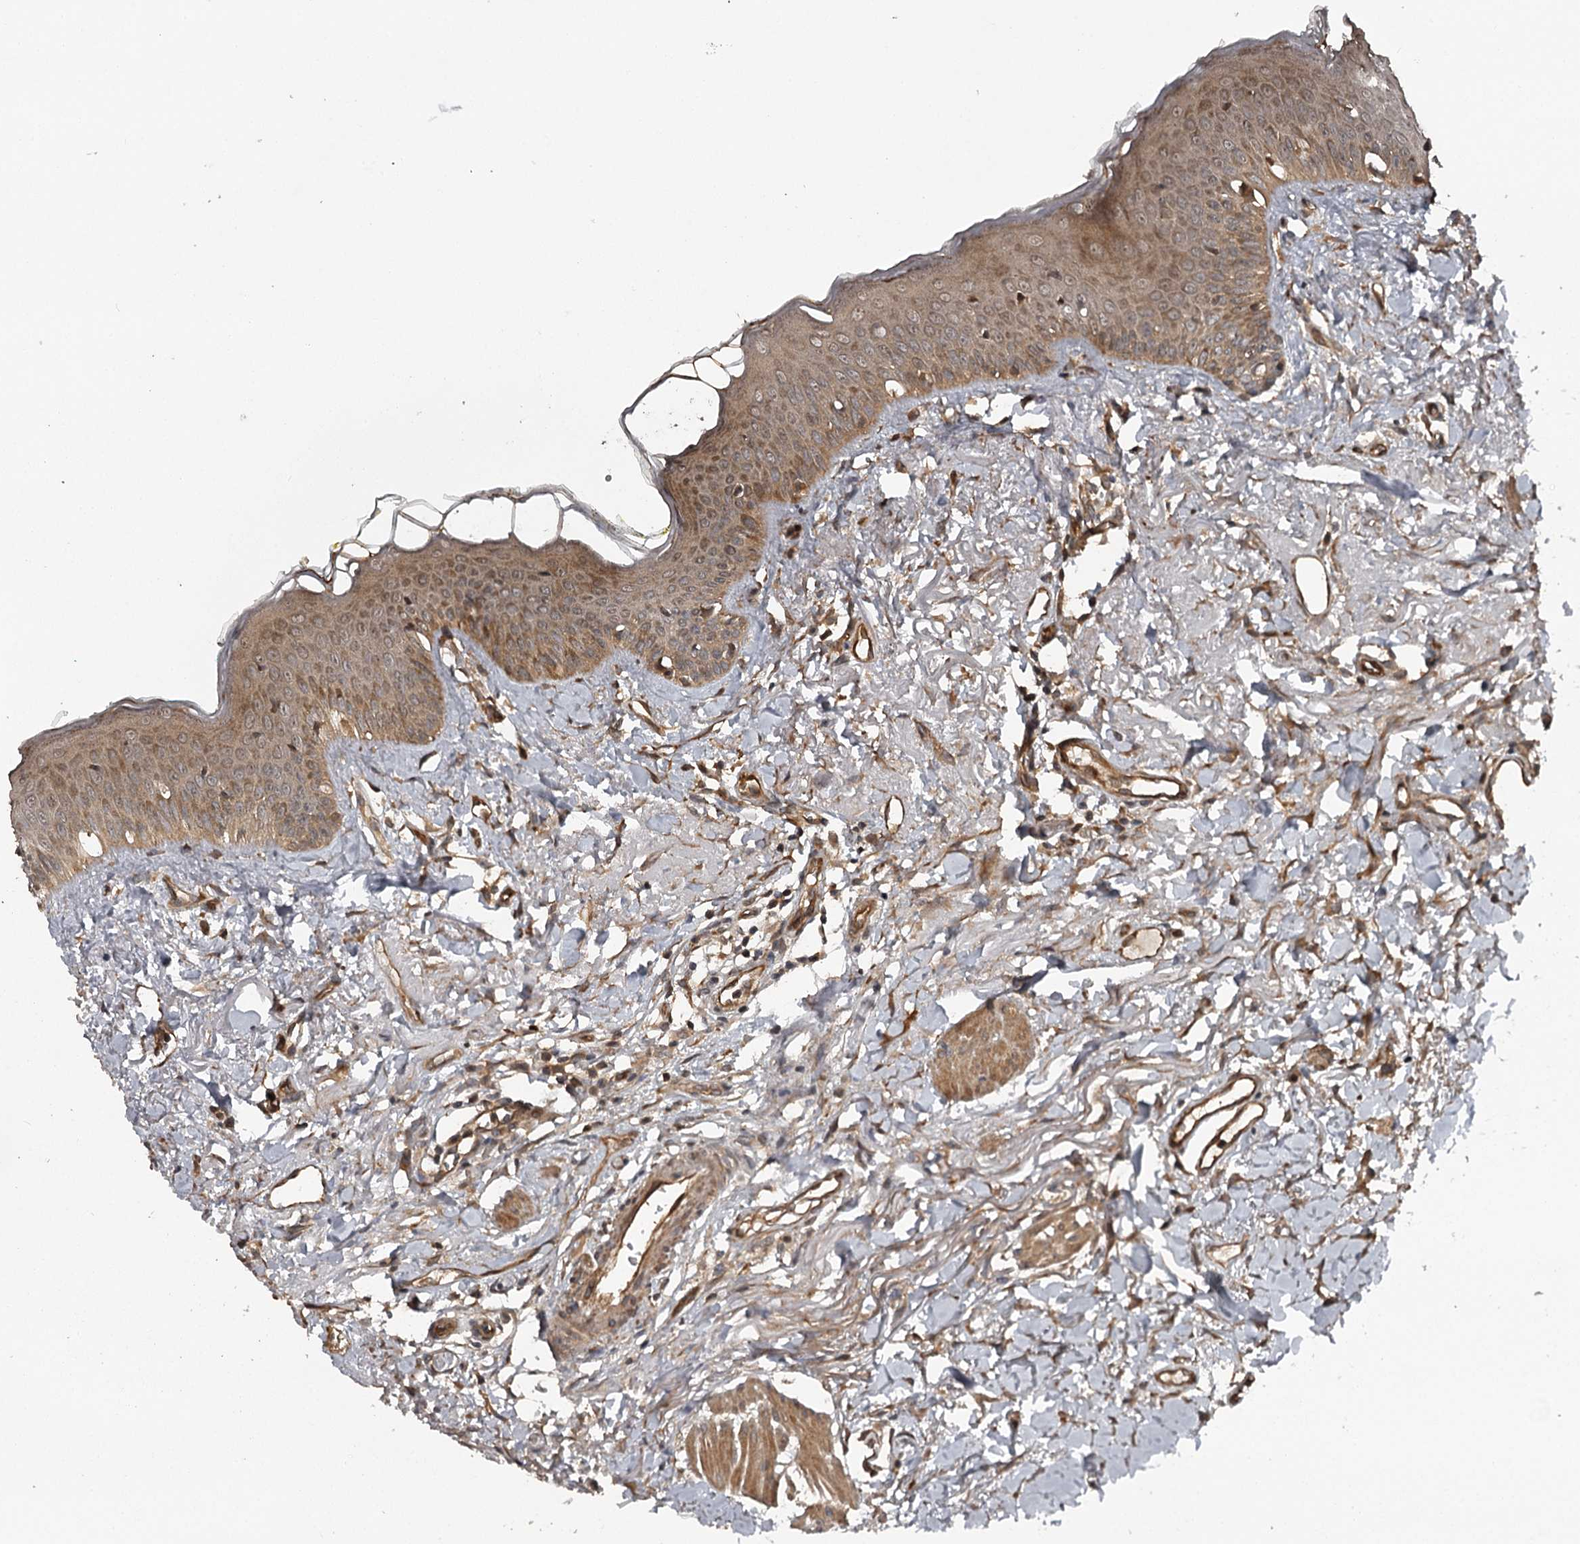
{"staining": {"intensity": "moderate", "quantity": ">75%", "location": "cytoplasmic/membranous,nuclear"}, "tissue": "oral mucosa", "cell_type": "Squamous epithelial cells", "image_type": "normal", "snomed": [{"axis": "morphology", "description": "Normal tissue, NOS"}, {"axis": "topography", "description": "Oral tissue"}], "caption": "The immunohistochemical stain shows moderate cytoplasmic/membranous,nuclear positivity in squamous epithelial cells of unremarkable oral mucosa. (DAB (3,3'-diaminobenzidine) = brown stain, brightfield microscopy at high magnification).", "gene": "RAB21", "patient": {"sex": "female", "age": 70}}